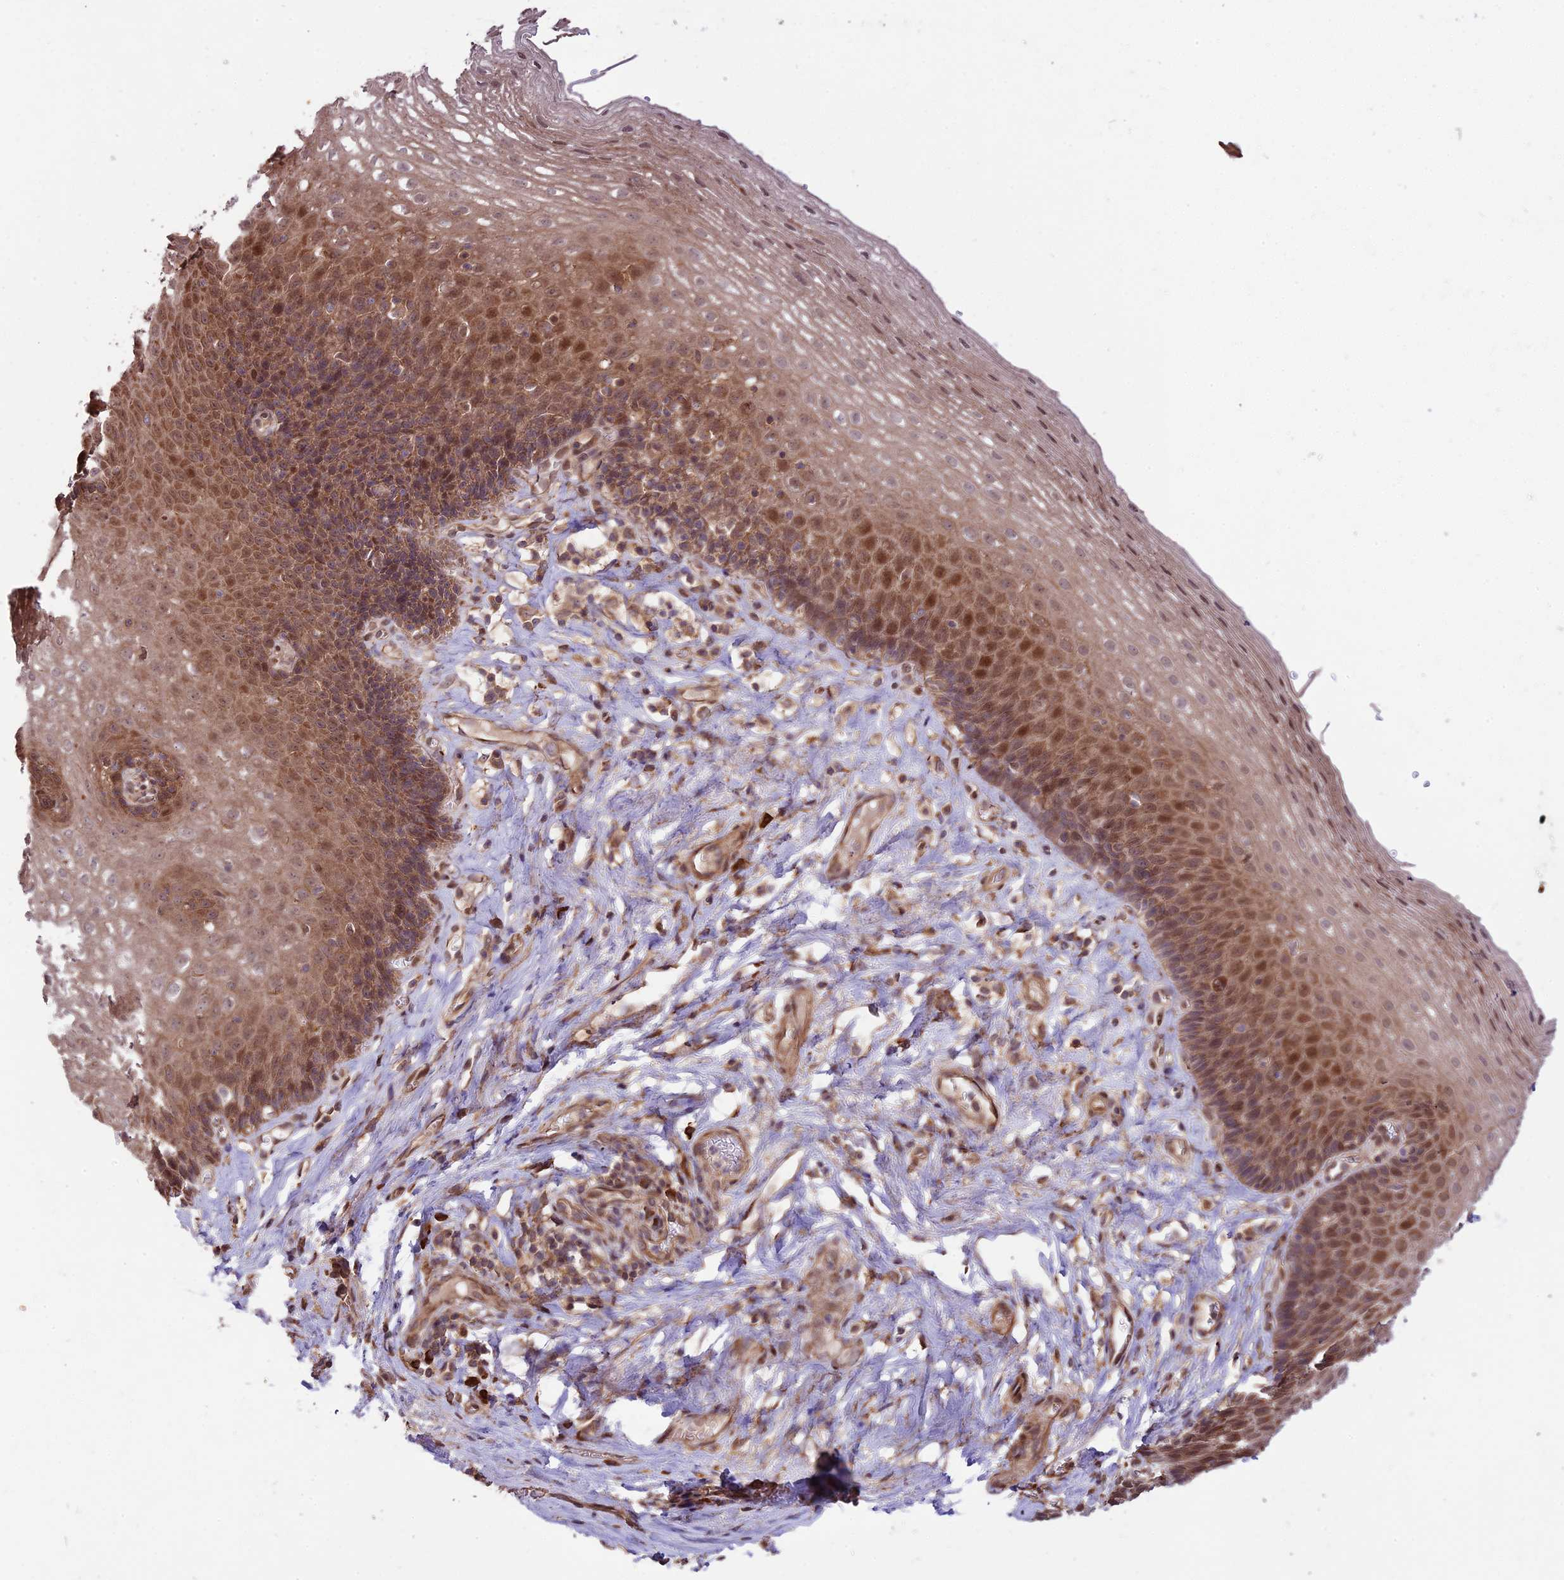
{"staining": {"intensity": "moderate", "quantity": ">75%", "location": "cytoplasmic/membranous,nuclear"}, "tissue": "esophagus", "cell_type": "Squamous epithelial cells", "image_type": "normal", "snomed": [{"axis": "morphology", "description": "Normal tissue, NOS"}, {"axis": "topography", "description": "Esophagus"}], "caption": "IHC (DAB (3,3'-diaminobenzidine)) staining of benign human esophagus shows moderate cytoplasmic/membranous,nuclear protein expression in approximately >75% of squamous epithelial cells.", "gene": "HDAC5", "patient": {"sex": "female", "age": 66}}